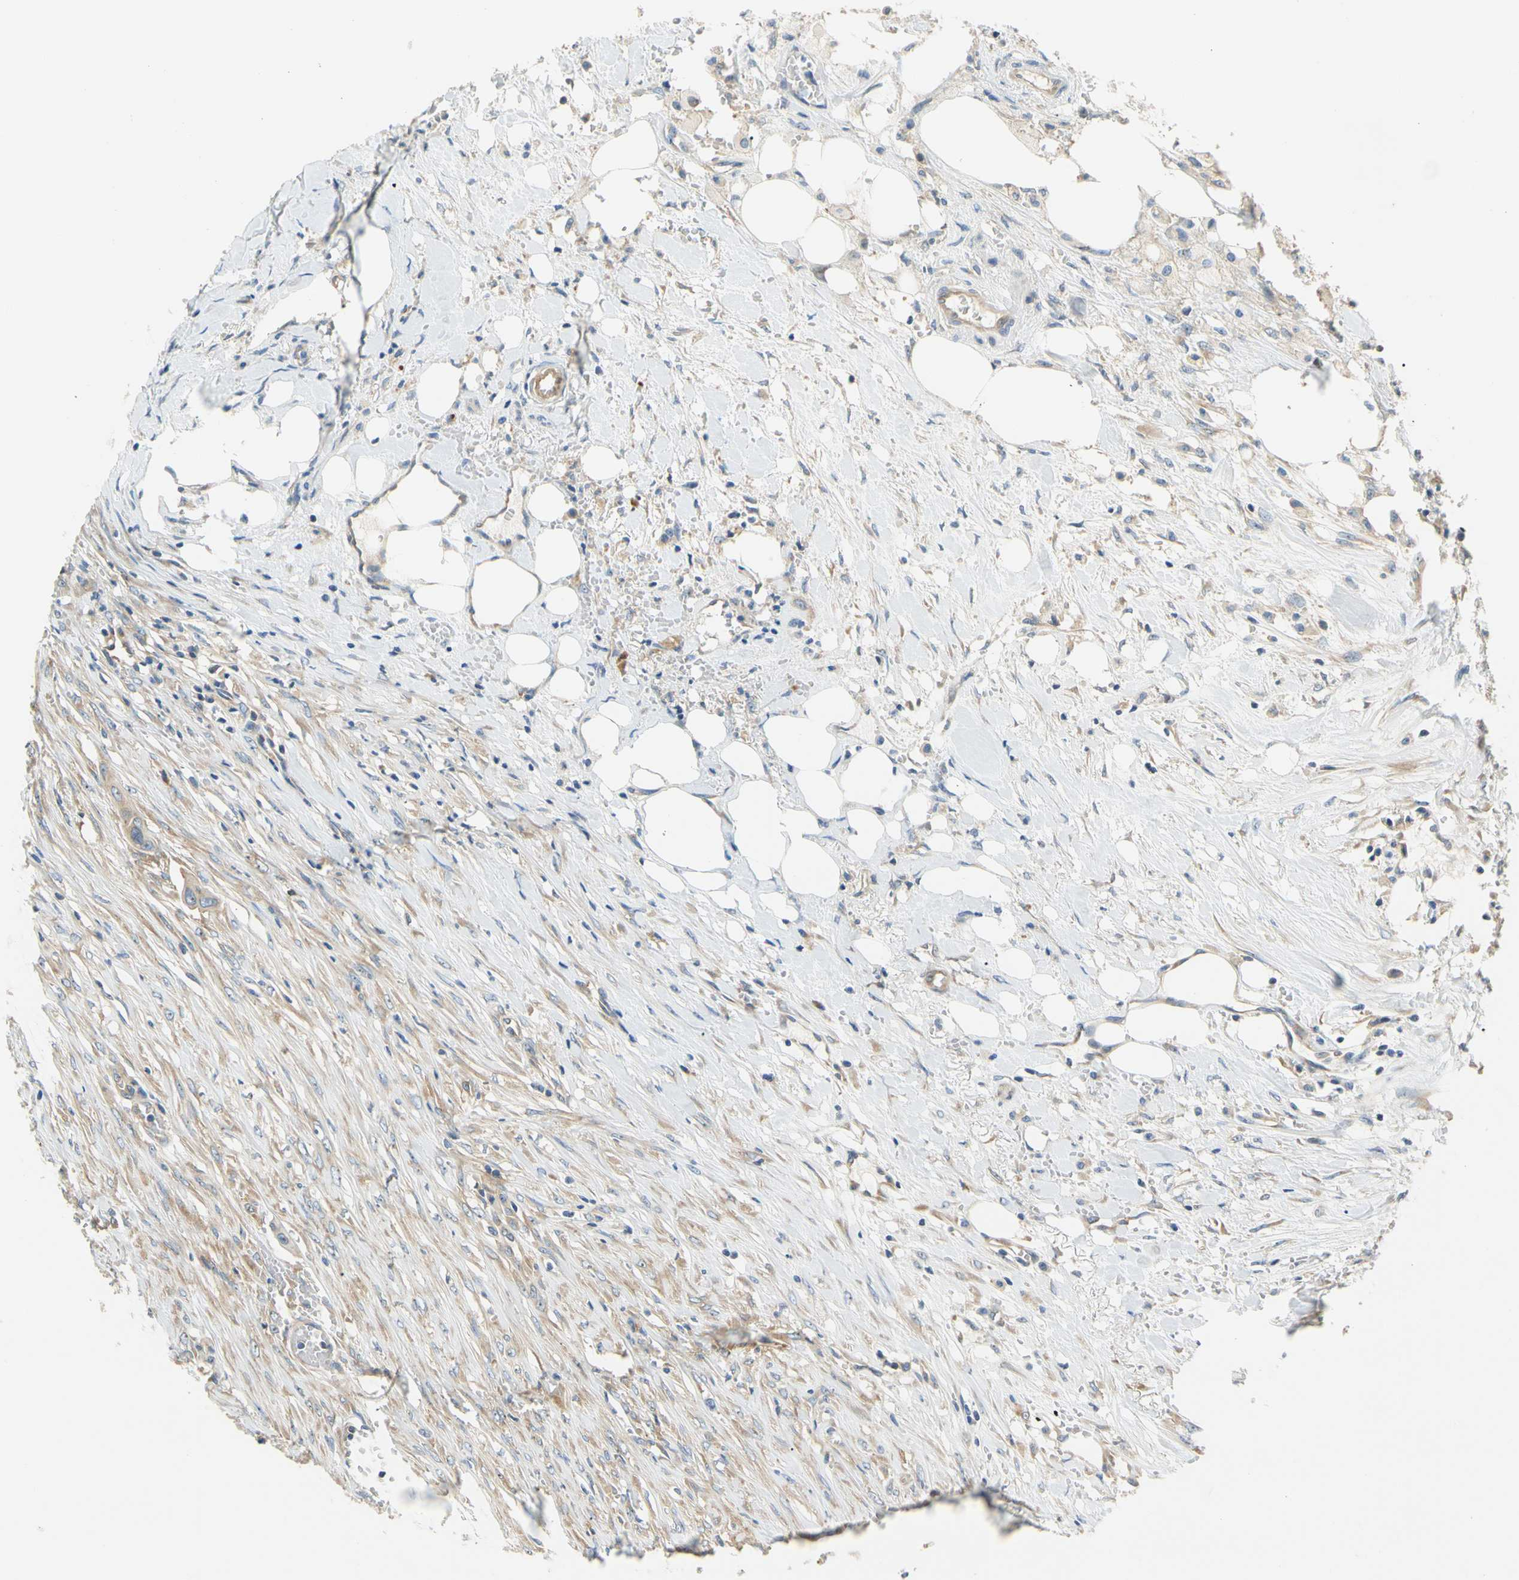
{"staining": {"intensity": "weak", "quantity": ">75%", "location": "cytoplasmic/membranous"}, "tissue": "colorectal cancer", "cell_type": "Tumor cells", "image_type": "cancer", "snomed": [{"axis": "morphology", "description": "Adenocarcinoma, NOS"}, {"axis": "topography", "description": "Colon"}], "caption": "An immunohistochemistry (IHC) micrograph of neoplastic tissue is shown. Protein staining in brown labels weak cytoplasmic/membranous positivity in colorectal adenocarcinoma within tumor cells.", "gene": "LRRC47", "patient": {"sex": "female", "age": 57}}